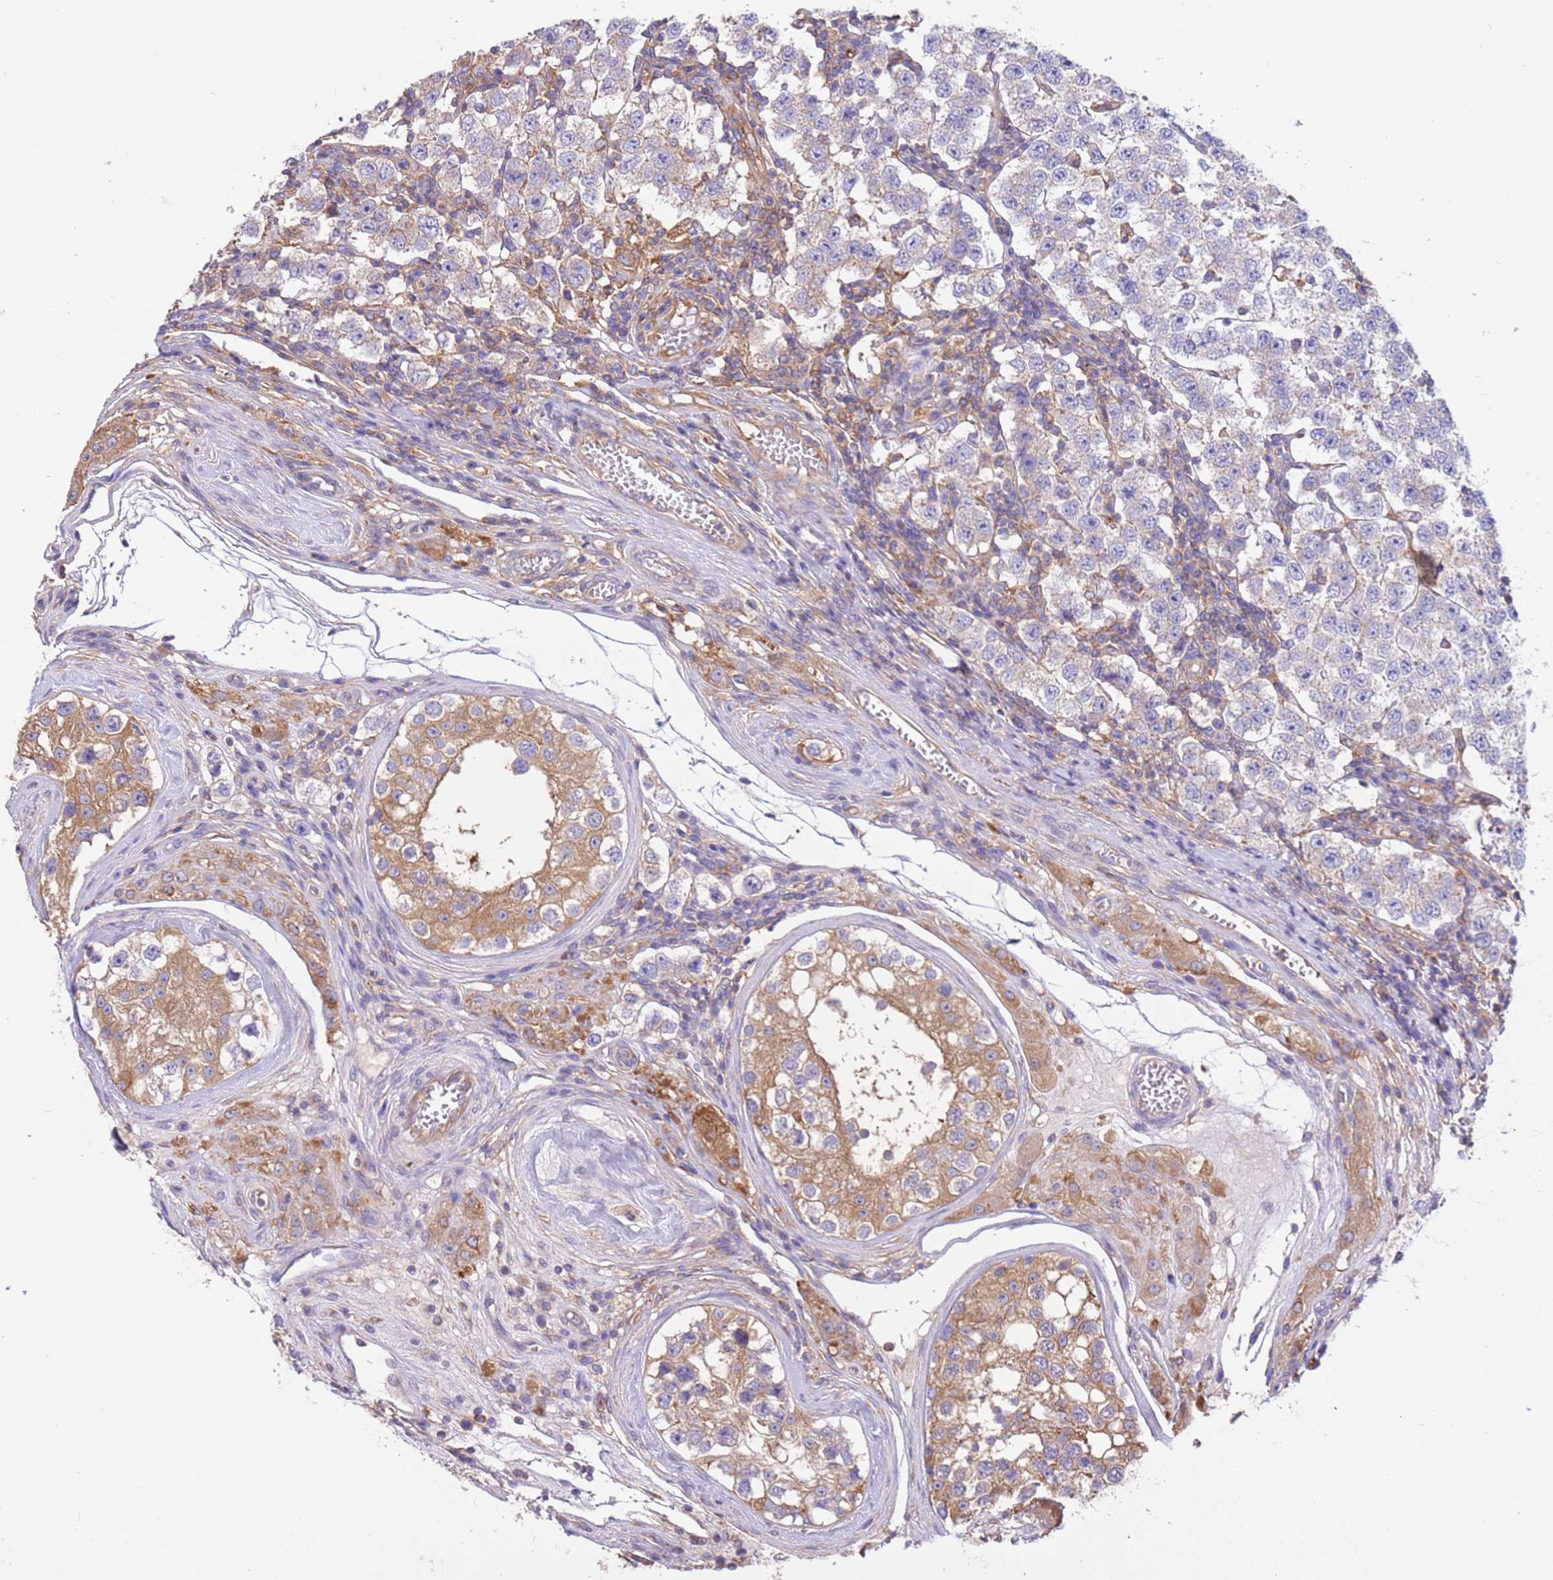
{"staining": {"intensity": "negative", "quantity": "none", "location": "none"}, "tissue": "testis cancer", "cell_type": "Tumor cells", "image_type": "cancer", "snomed": [{"axis": "morphology", "description": "Seminoma, NOS"}, {"axis": "topography", "description": "Testis"}], "caption": "IHC of testis cancer exhibits no positivity in tumor cells. The staining was performed using DAB to visualize the protein expression in brown, while the nuclei were stained in blue with hematoxylin (Magnification: 20x).", "gene": "NAALADL1", "patient": {"sex": "male", "age": 34}}